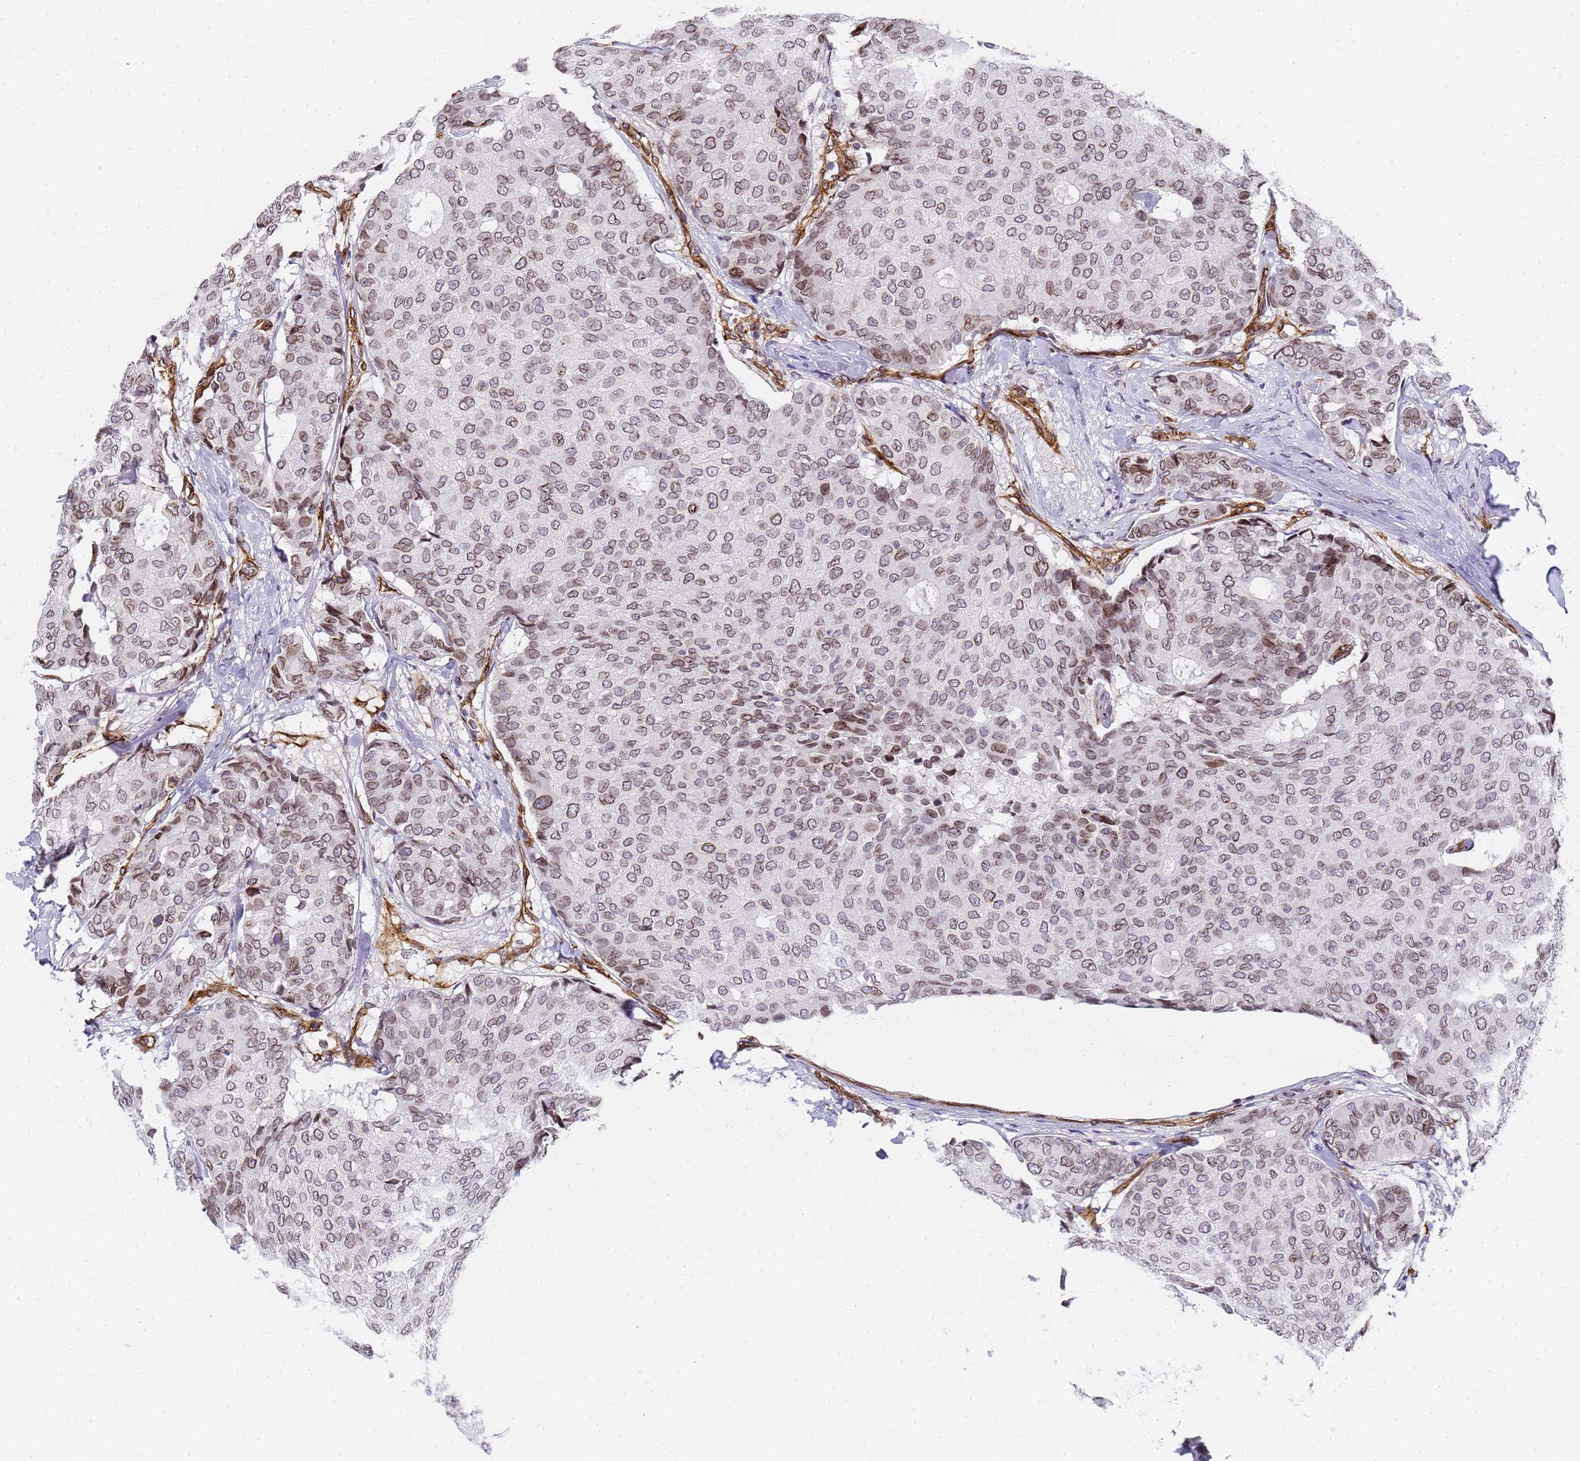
{"staining": {"intensity": "weak", "quantity": ">75%", "location": "cytoplasmic/membranous,nuclear"}, "tissue": "breast cancer", "cell_type": "Tumor cells", "image_type": "cancer", "snomed": [{"axis": "morphology", "description": "Duct carcinoma"}, {"axis": "topography", "description": "Breast"}], "caption": "Protein expression by immunohistochemistry shows weak cytoplasmic/membranous and nuclear staining in approximately >75% of tumor cells in invasive ductal carcinoma (breast). The protein is shown in brown color, while the nuclei are stained blue.", "gene": "IGFBP7", "patient": {"sex": "female", "age": 75}}